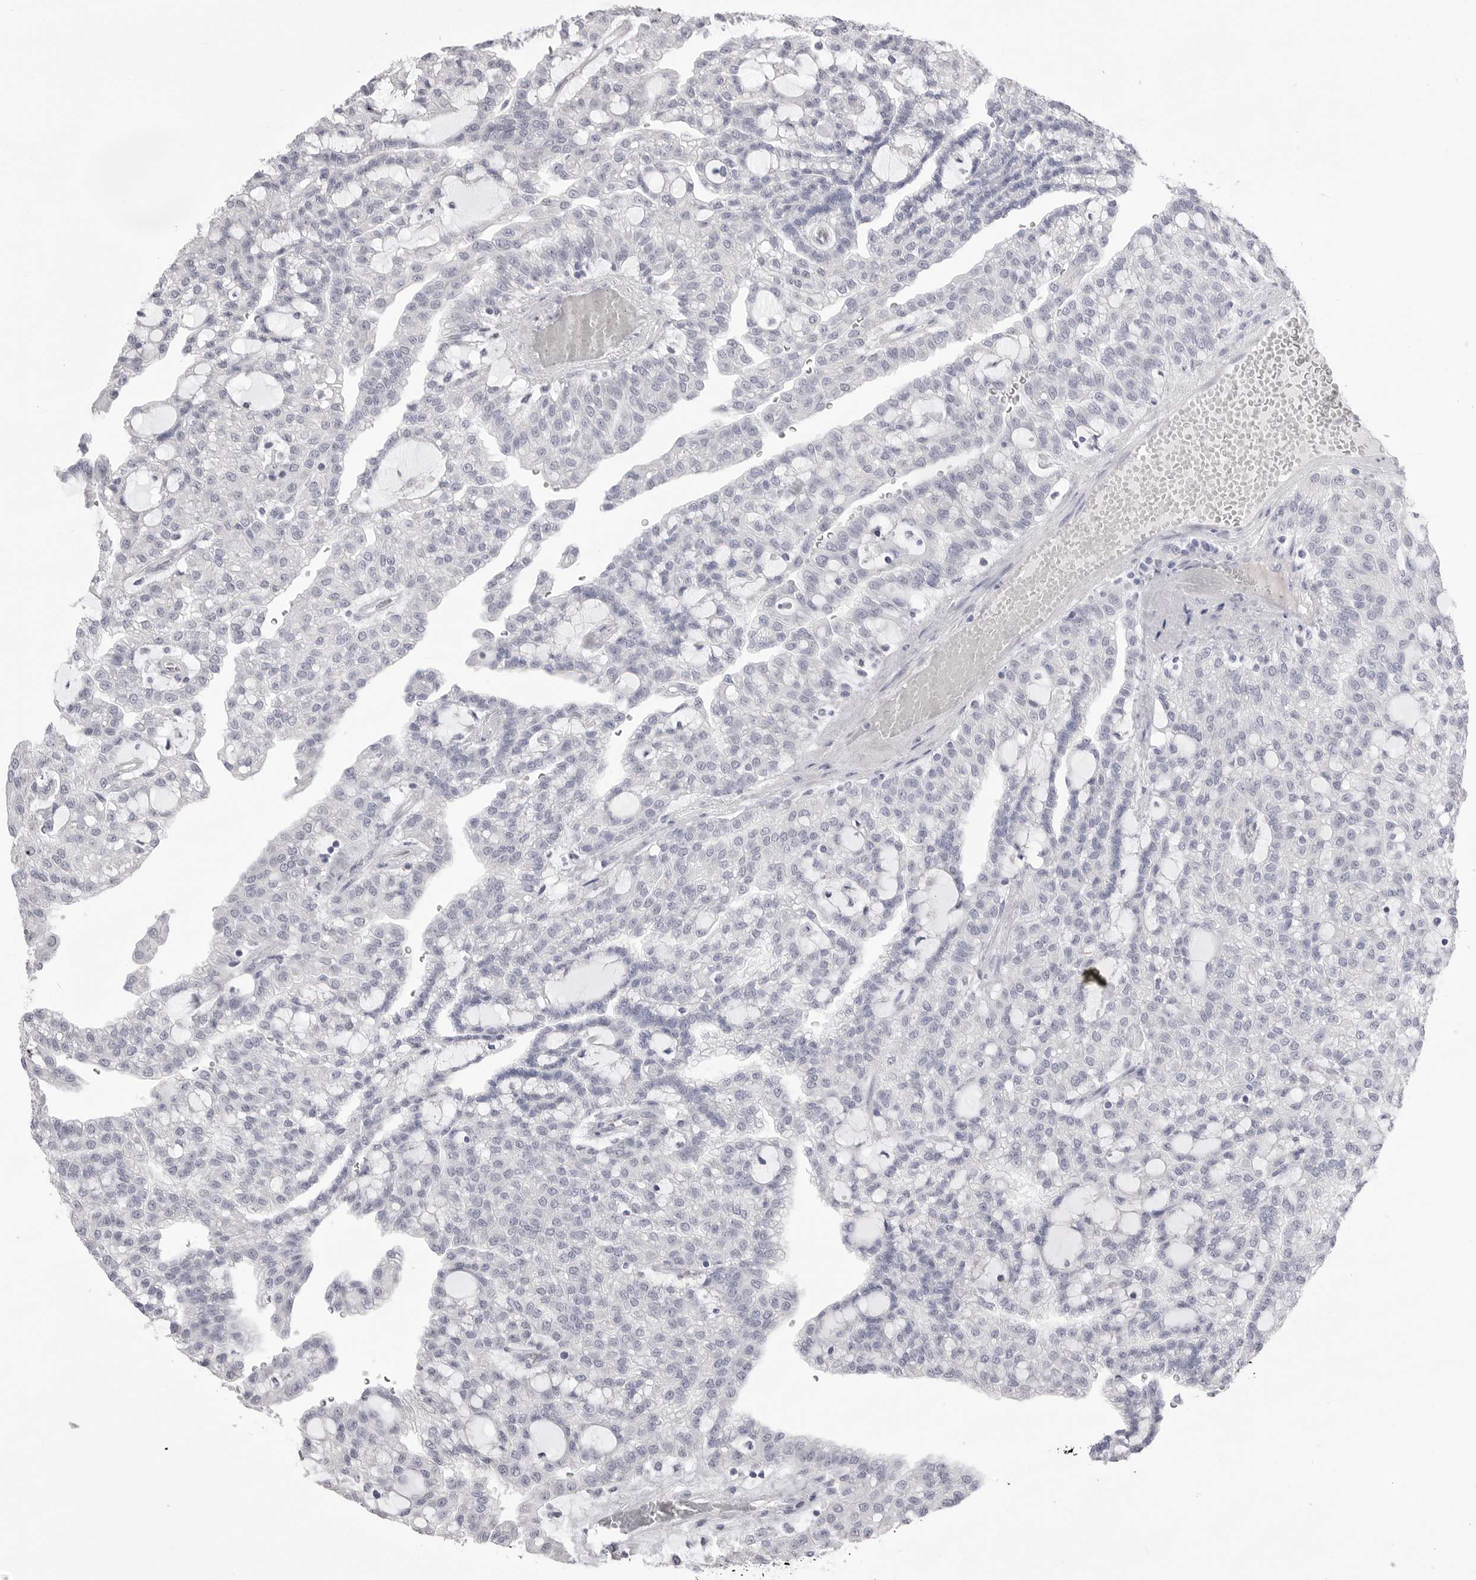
{"staining": {"intensity": "negative", "quantity": "none", "location": "none"}, "tissue": "renal cancer", "cell_type": "Tumor cells", "image_type": "cancer", "snomed": [{"axis": "morphology", "description": "Adenocarcinoma, NOS"}, {"axis": "topography", "description": "Kidney"}], "caption": "High magnification brightfield microscopy of renal cancer (adenocarcinoma) stained with DAB (brown) and counterstained with hematoxylin (blue): tumor cells show no significant expression.", "gene": "CPB1", "patient": {"sex": "male", "age": 63}}